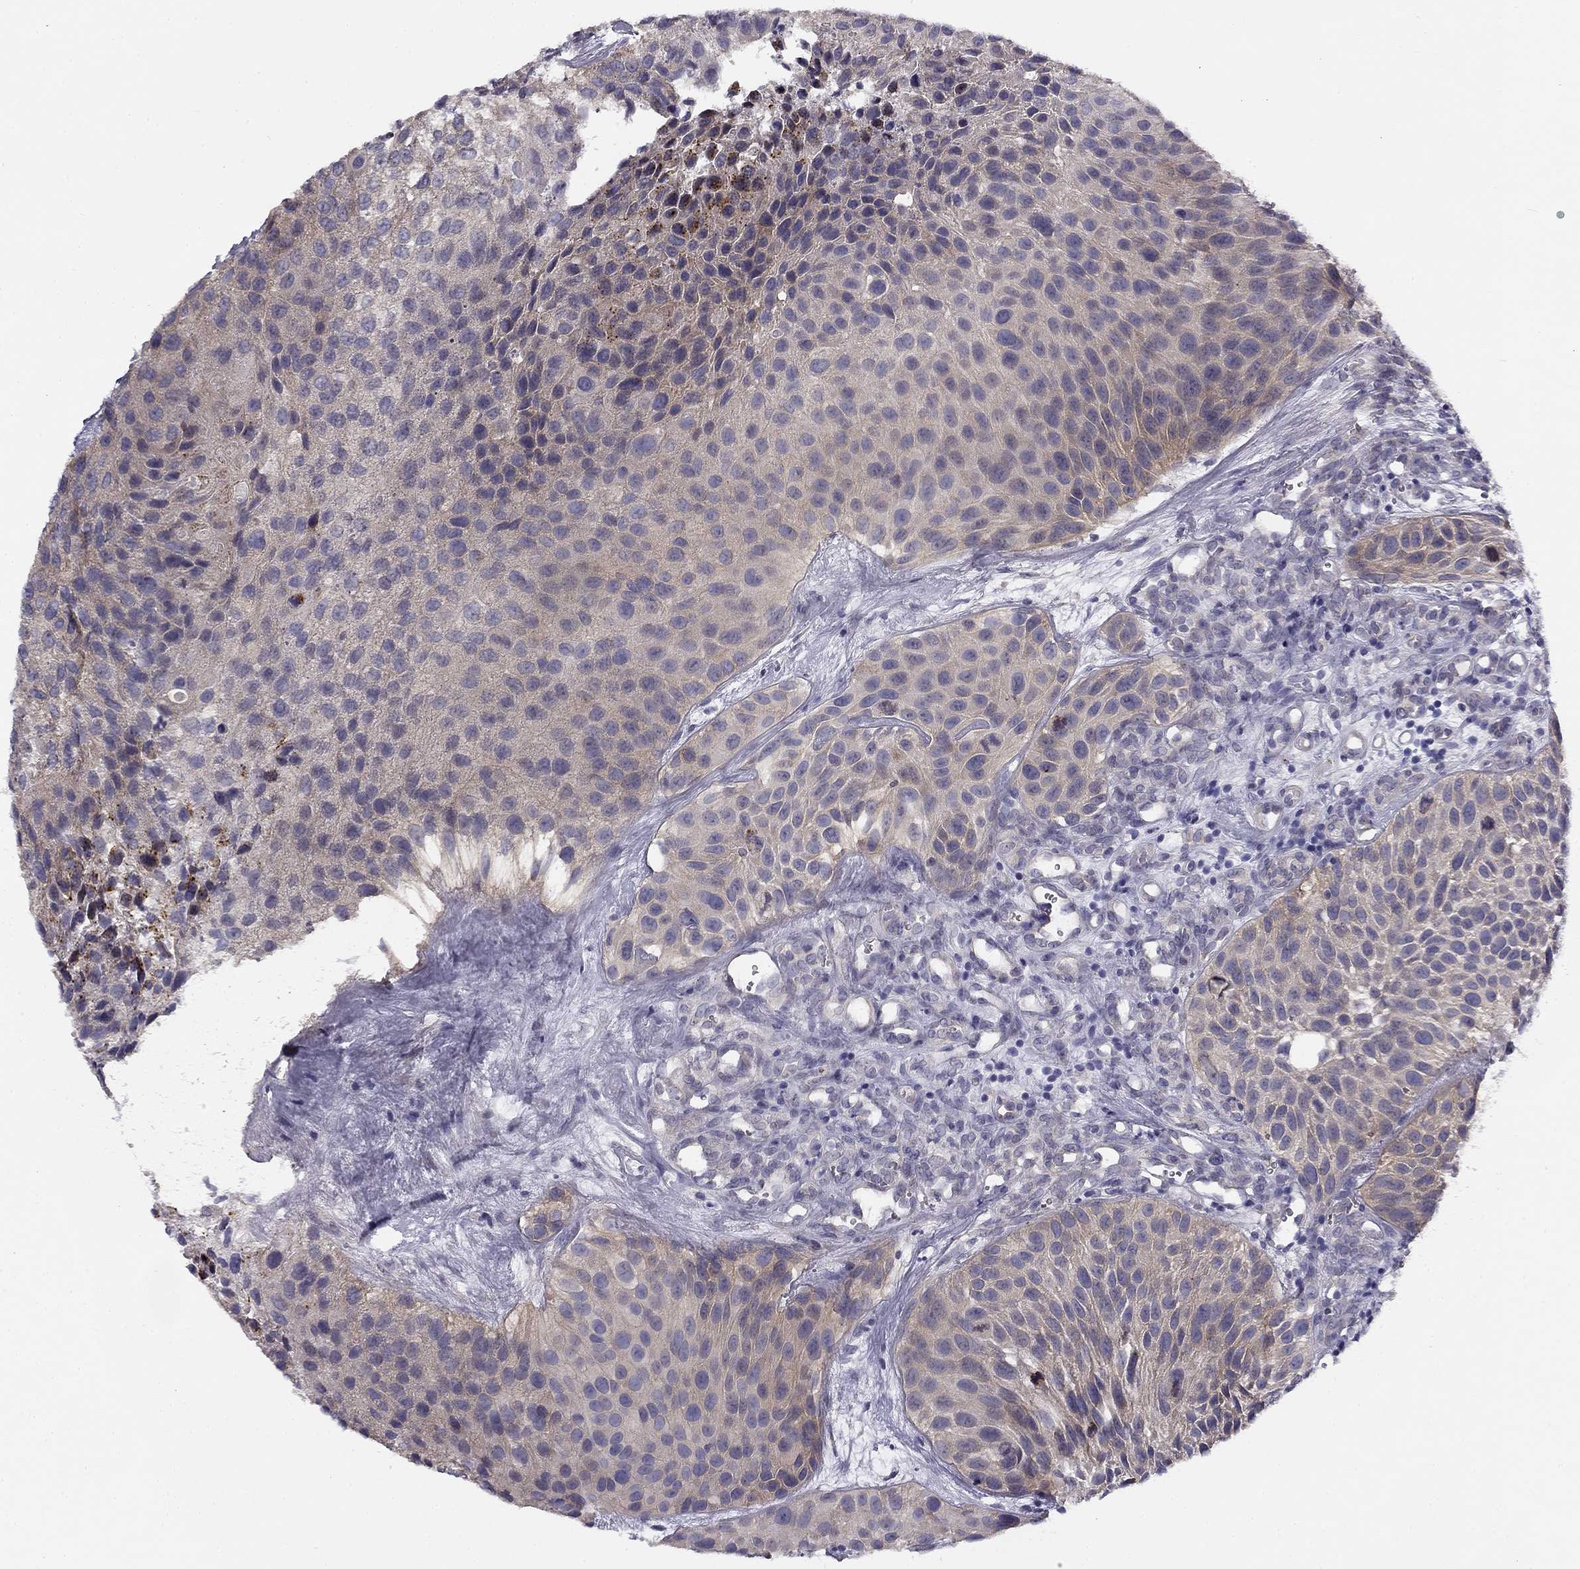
{"staining": {"intensity": "weak", "quantity": "<25%", "location": "cytoplasmic/membranous"}, "tissue": "urothelial cancer", "cell_type": "Tumor cells", "image_type": "cancer", "snomed": [{"axis": "morphology", "description": "Urothelial carcinoma, Low grade"}, {"axis": "topography", "description": "Urinary bladder"}], "caption": "Immunohistochemistry (IHC) micrograph of neoplastic tissue: urothelial carcinoma (low-grade) stained with DAB (3,3'-diaminobenzidine) displays no significant protein staining in tumor cells.", "gene": "CNR1", "patient": {"sex": "female", "age": 87}}